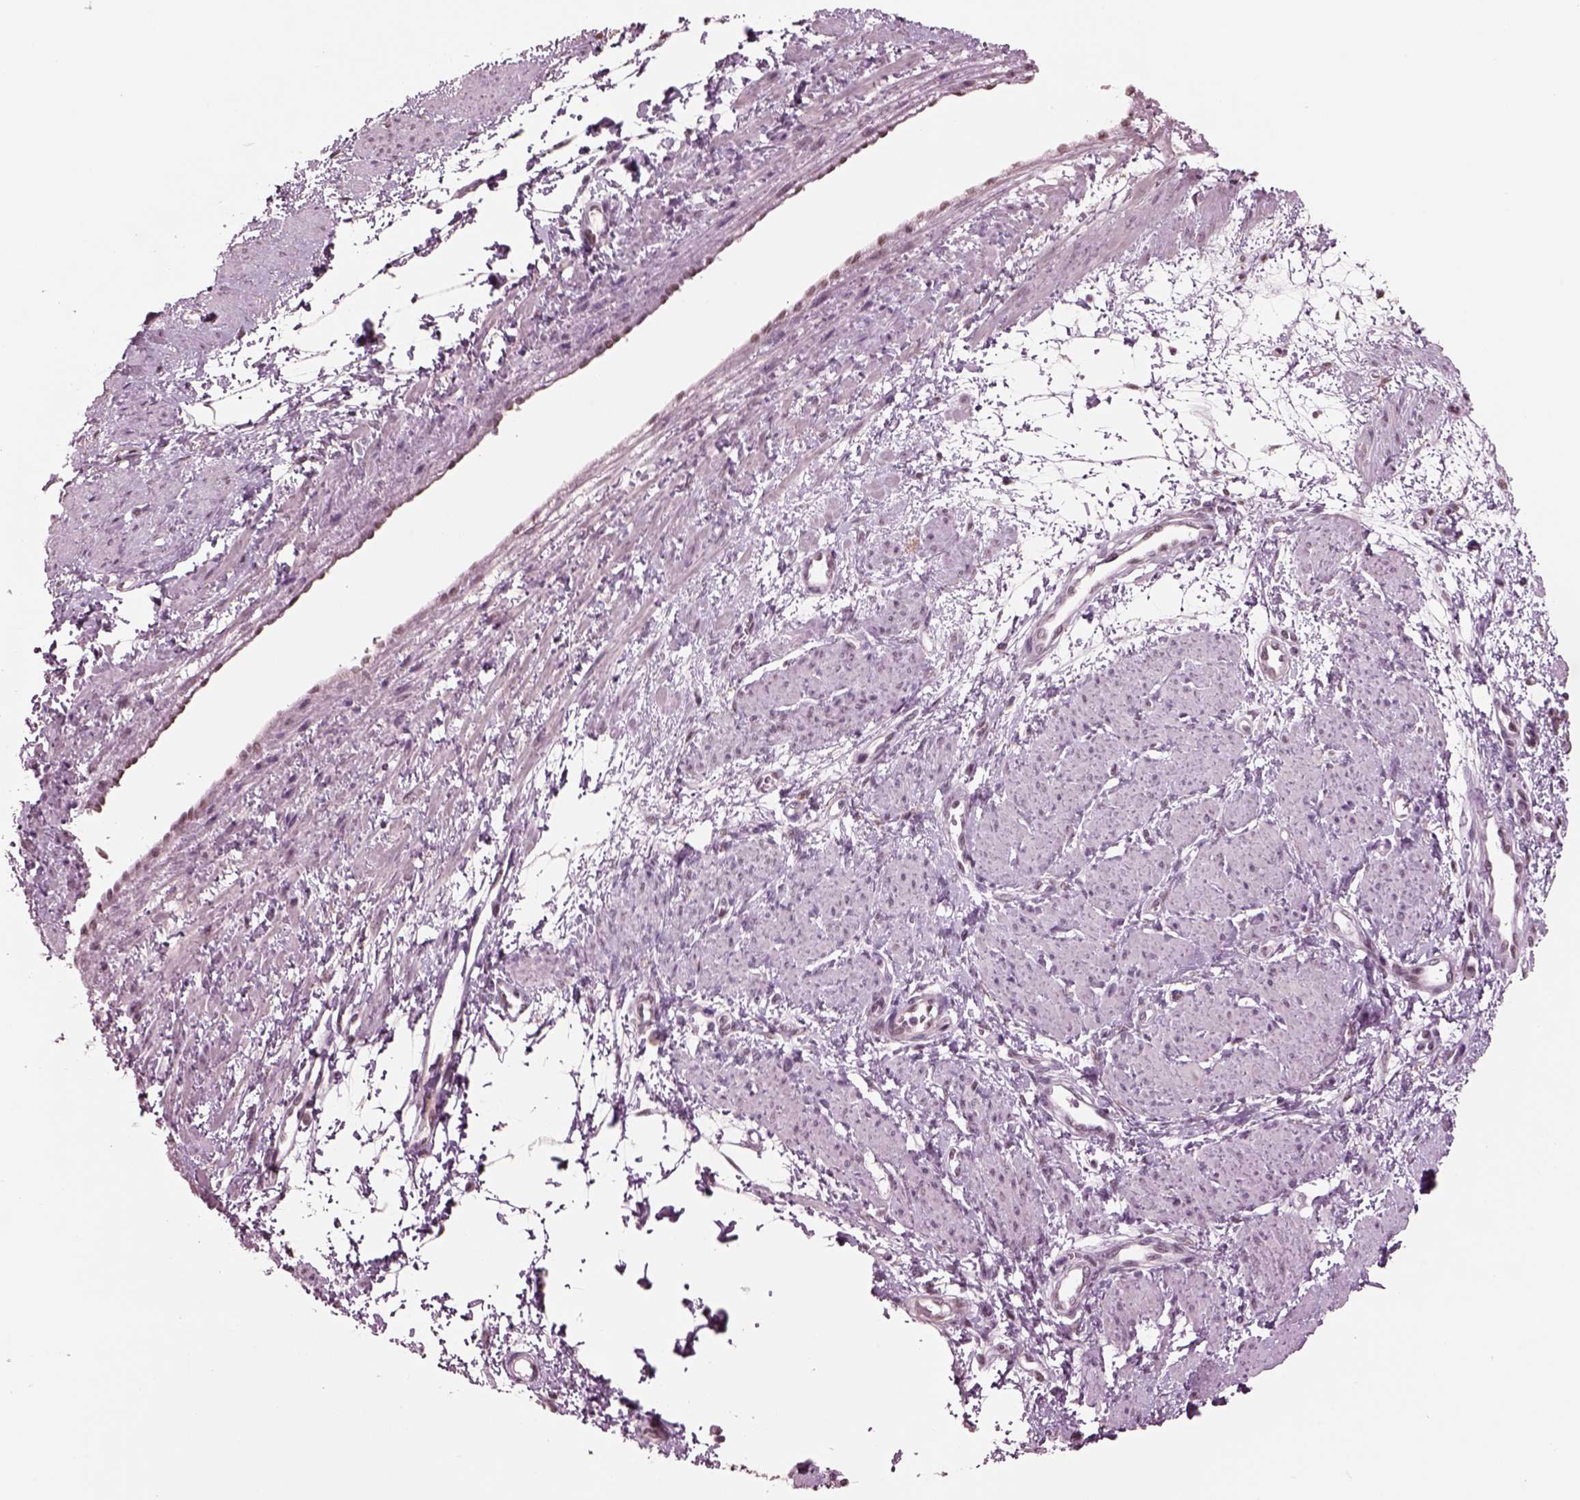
{"staining": {"intensity": "moderate", "quantity": "25%-75%", "location": "nuclear"}, "tissue": "smooth muscle", "cell_type": "Smooth muscle cells", "image_type": "normal", "snomed": [{"axis": "morphology", "description": "Normal tissue, NOS"}, {"axis": "topography", "description": "Smooth muscle"}, {"axis": "topography", "description": "Uterus"}], "caption": "Immunohistochemistry (IHC) staining of normal smooth muscle, which shows medium levels of moderate nuclear positivity in approximately 25%-75% of smooth muscle cells indicating moderate nuclear protein staining. The staining was performed using DAB (brown) for protein detection and nuclei were counterstained in hematoxylin (blue).", "gene": "SEPHS1", "patient": {"sex": "female", "age": 39}}